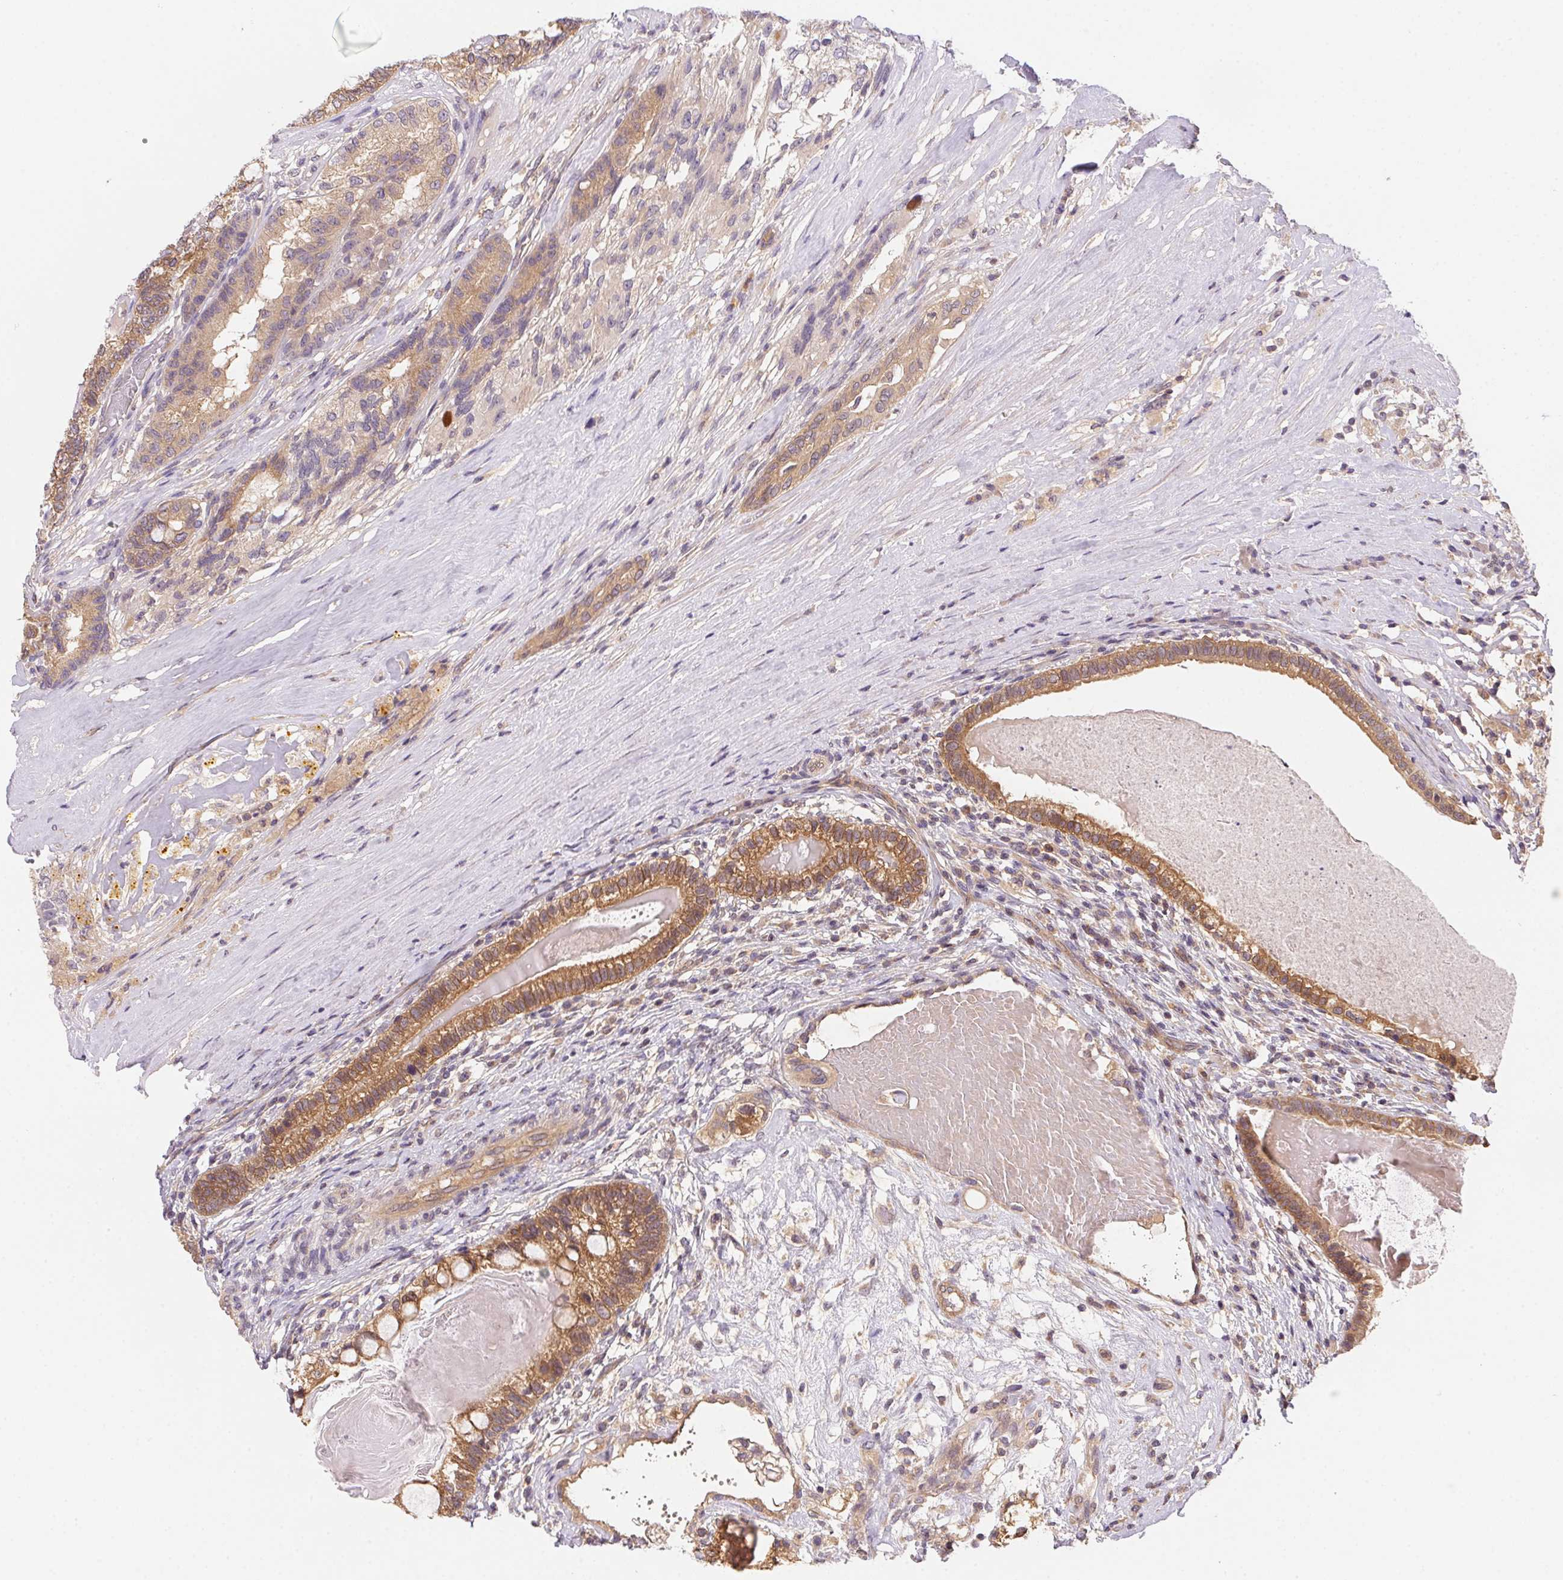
{"staining": {"intensity": "moderate", "quantity": "25%-75%", "location": "cytoplasmic/membranous"}, "tissue": "testis cancer", "cell_type": "Tumor cells", "image_type": "cancer", "snomed": [{"axis": "morphology", "description": "Seminoma, NOS"}, {"axis": "morphology", "description": "Carcinoma, Embryonal, NOS"}, {"axis": "topography", "description": "Testis"}], "caption": "Immunohistochemical staining of human seminoma (testis) demonstrates medium levels of moderate cytoplasmic/membranous protein staining in about 25%-75% of tumor cells. (brown staining indicates protein expression, while blue staining denotes nuclei).", "gene": "PRKAA1", "patient": {"sex": "male", "age": 41}}